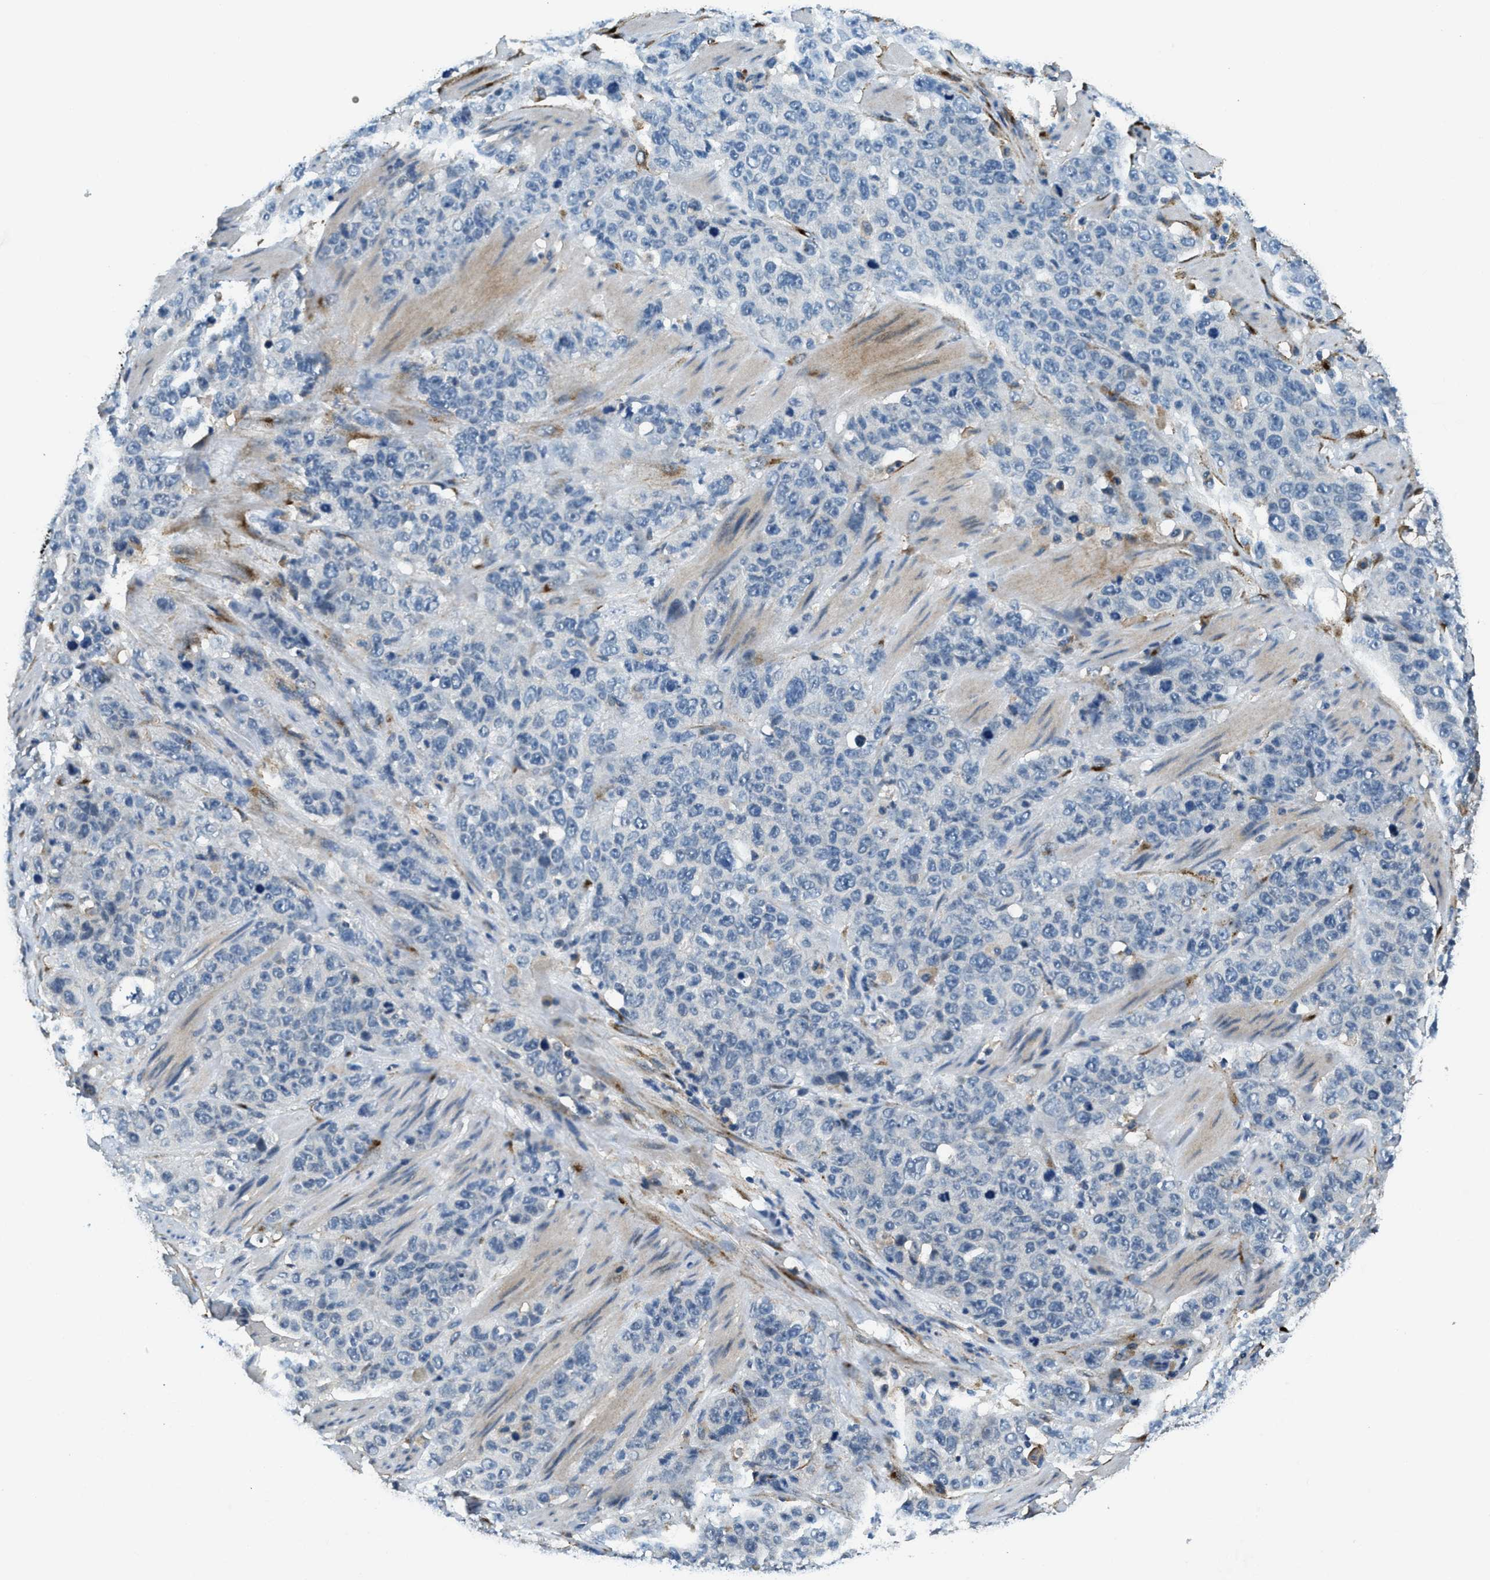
{"staining": {"intensity": "negative", "quantity": "none", "location": "none"}, "tissue": "stomach cancer", "cell_type": "Tumor cells", "image_type": "cancer", "snomed": [{"axis": "morphology", "description": "Adenocarcinoma, NOS"}, {"axis": "topography", "description": "Stomach"}], "caption": "The image displays no staining of tumor cells in stomach cancer.", "gene": "LRP1", "patient": {"sex": "male", "age": 48}}